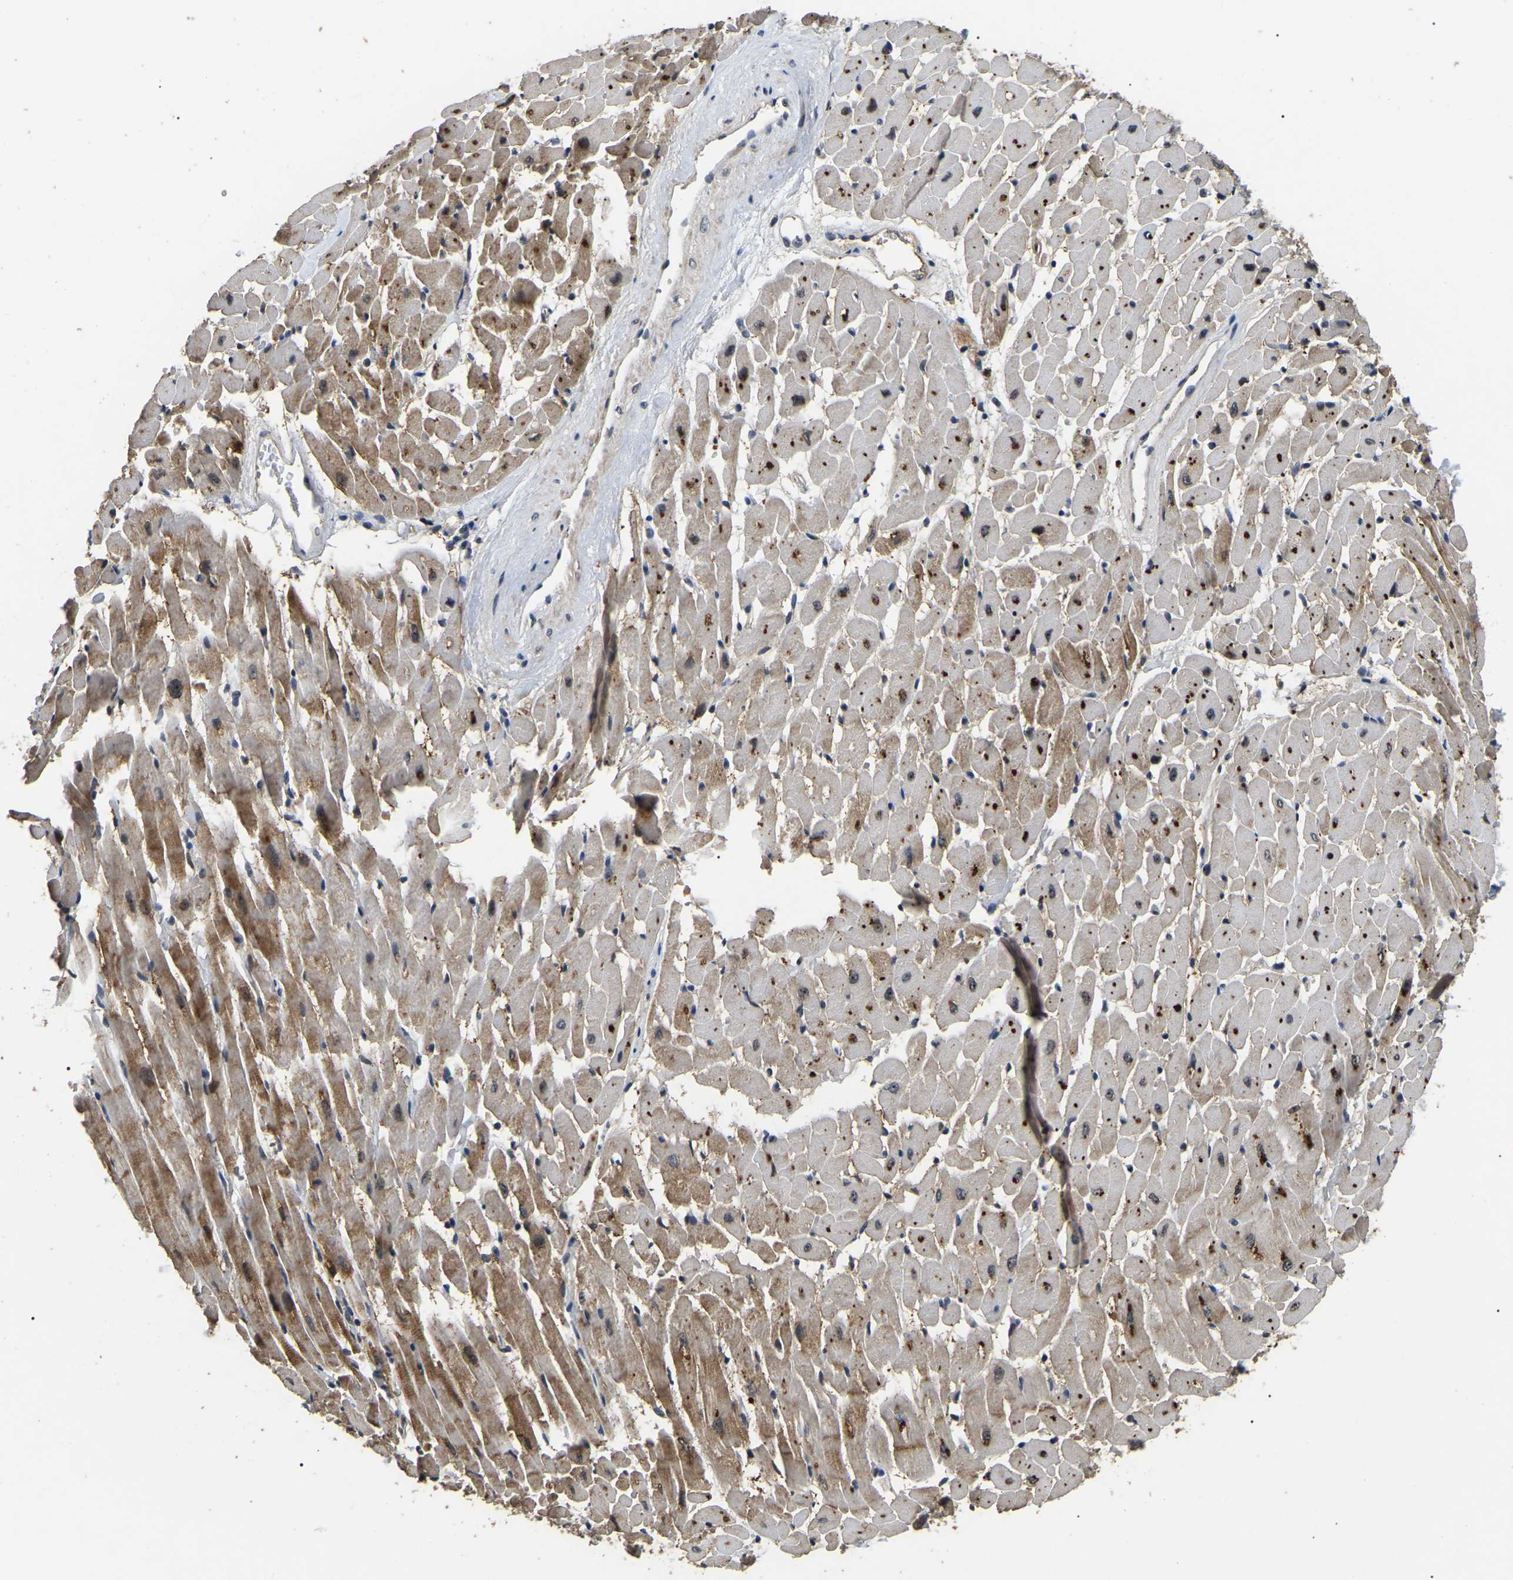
{"staining": {"intensity": "strong", "quantity": "25%-75%", "location": "cytoplasmic/membranous"}, "tissue": "heart muscle", "cell_type": "Cardiomyocytes", "image_type": "normal", "snomed": [{"axis": "morphology", "description": "Normal tissue, NOS"}, {"axis": "topography", "description": "Heart"}], "caption": "Heart muscle stained for a protein (brown) reveals strong cytoplasmic/membranous positive staining in approximately 25%-75% of cardiomyocytes.", "gene": "PPM1E", "patient": {"sex": "male", "age": 45}}